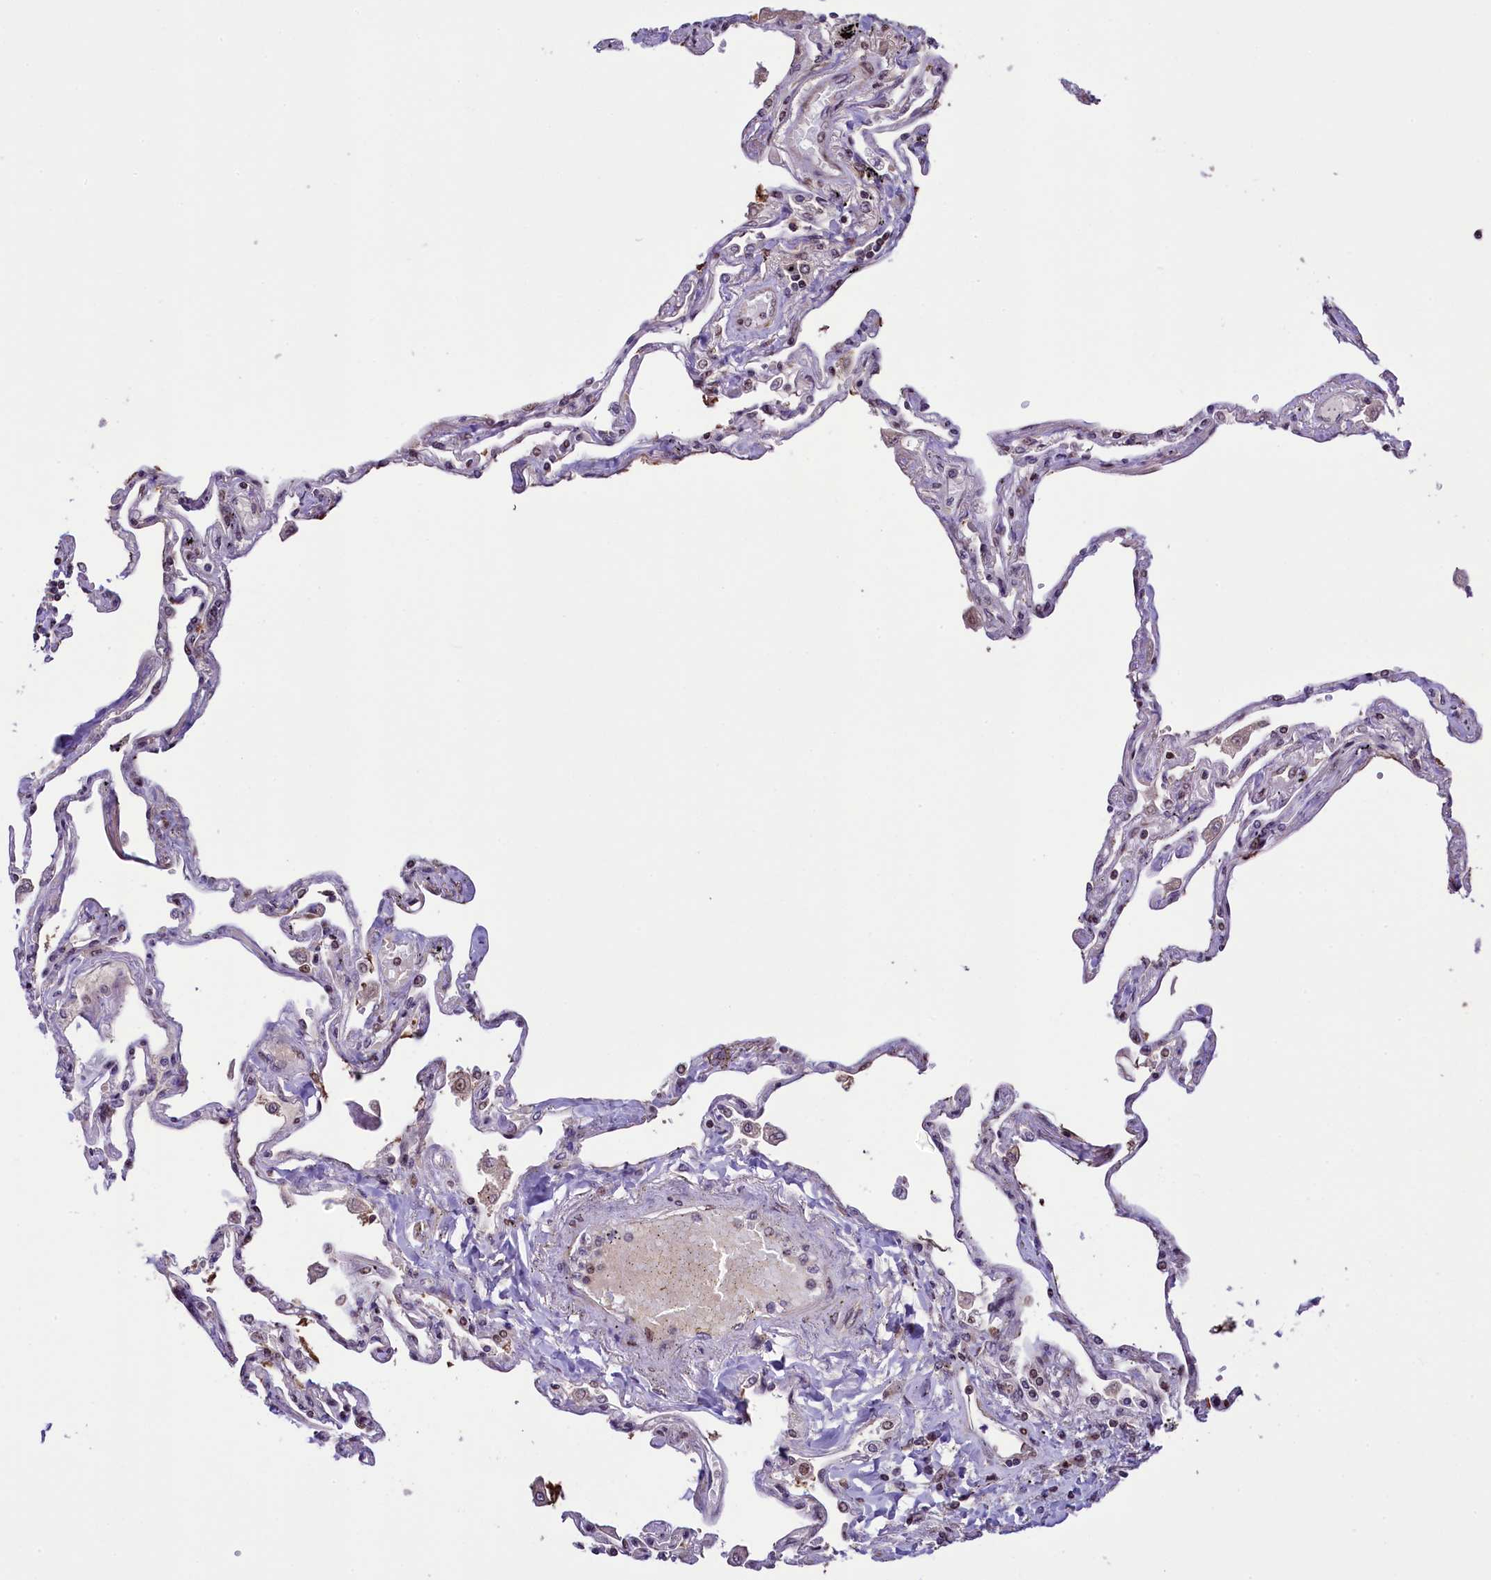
{"staining": {"intensity": "weak", "quantity": "25%-75%", "location": "cytoplasmic/membranous,nuclear"}, "tissue": "lung", "cell_type": "Alveolar cells", "image_type": "normal", "snomed": [{"axis": "morphology", "description": "Normal tissue, NOS"}, {"axis": "topography", "description": "Lung"}], "caption": "Immunohistochemistry micrograph of unremarkable lung: human lung stained using IHC shows low levels of weak protein expression localized specifically in the cytoplasmic/membranous,nuclear of alveolar cells, appearing as a cytoplasmic/membranous,nuclear brown color.", "gene": "RBBP8", "patient": {"sex": "female", "age": 67}}